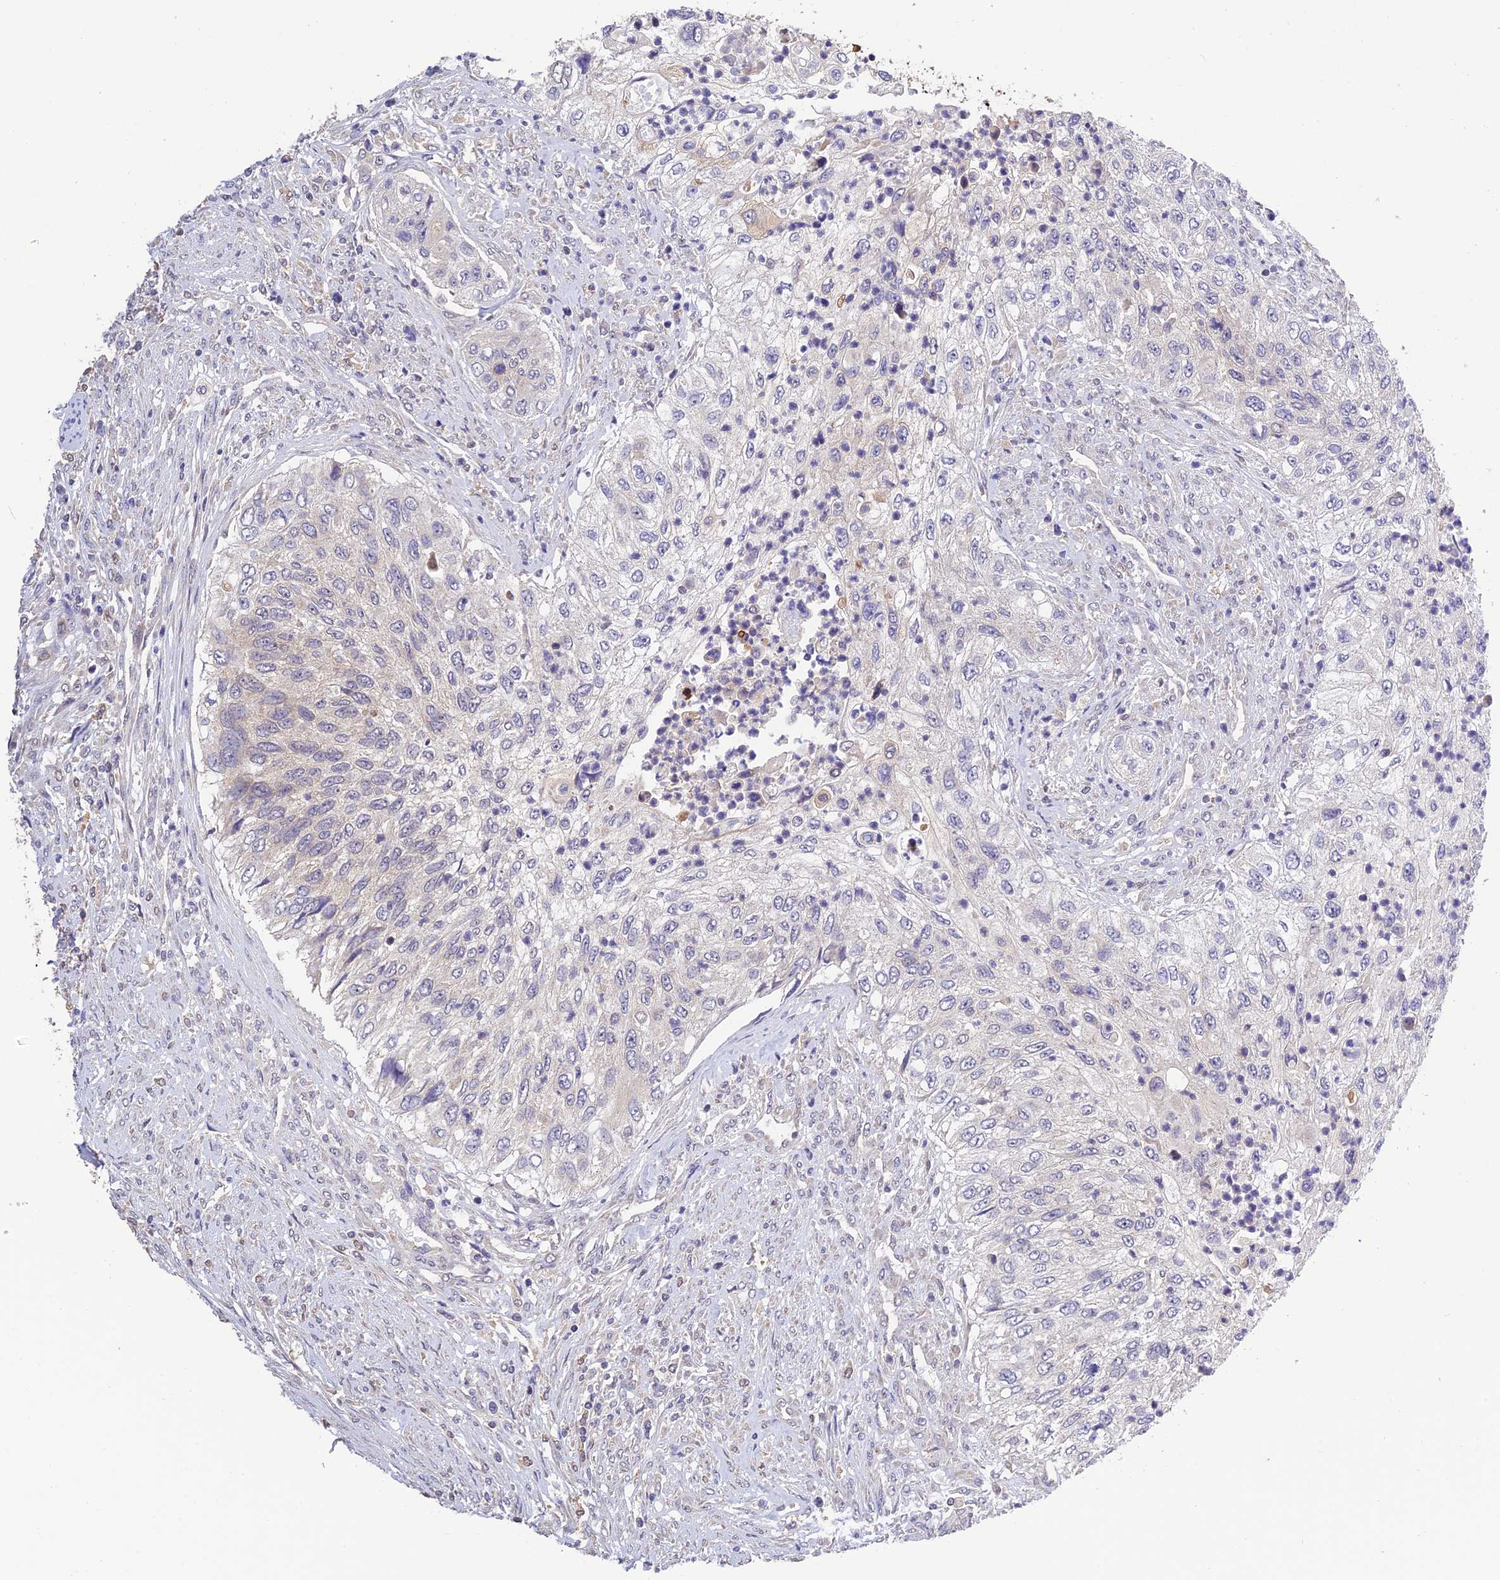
{"staining": {"intensity": "negative", "quantity": "none", "location": "none"}, "tissue": "urothelial cancer", "cell_type": "Tumor cells", "image_type": "cancer", "snomed": [{"axis": "morphology", "description": "Urothelial carcinoma, High grade"}, {"axis": "topography", "description": "Urinary bladder"}], "caption": "IHC histopathology image of neoplastic tissue: urothelial cancer stained with DAB (3,3'-diaminobenzidine) reveals no significant protein expression in tumor cells.", "gene": "MNS1", "patient": {"sex": "female", "age": 60}}